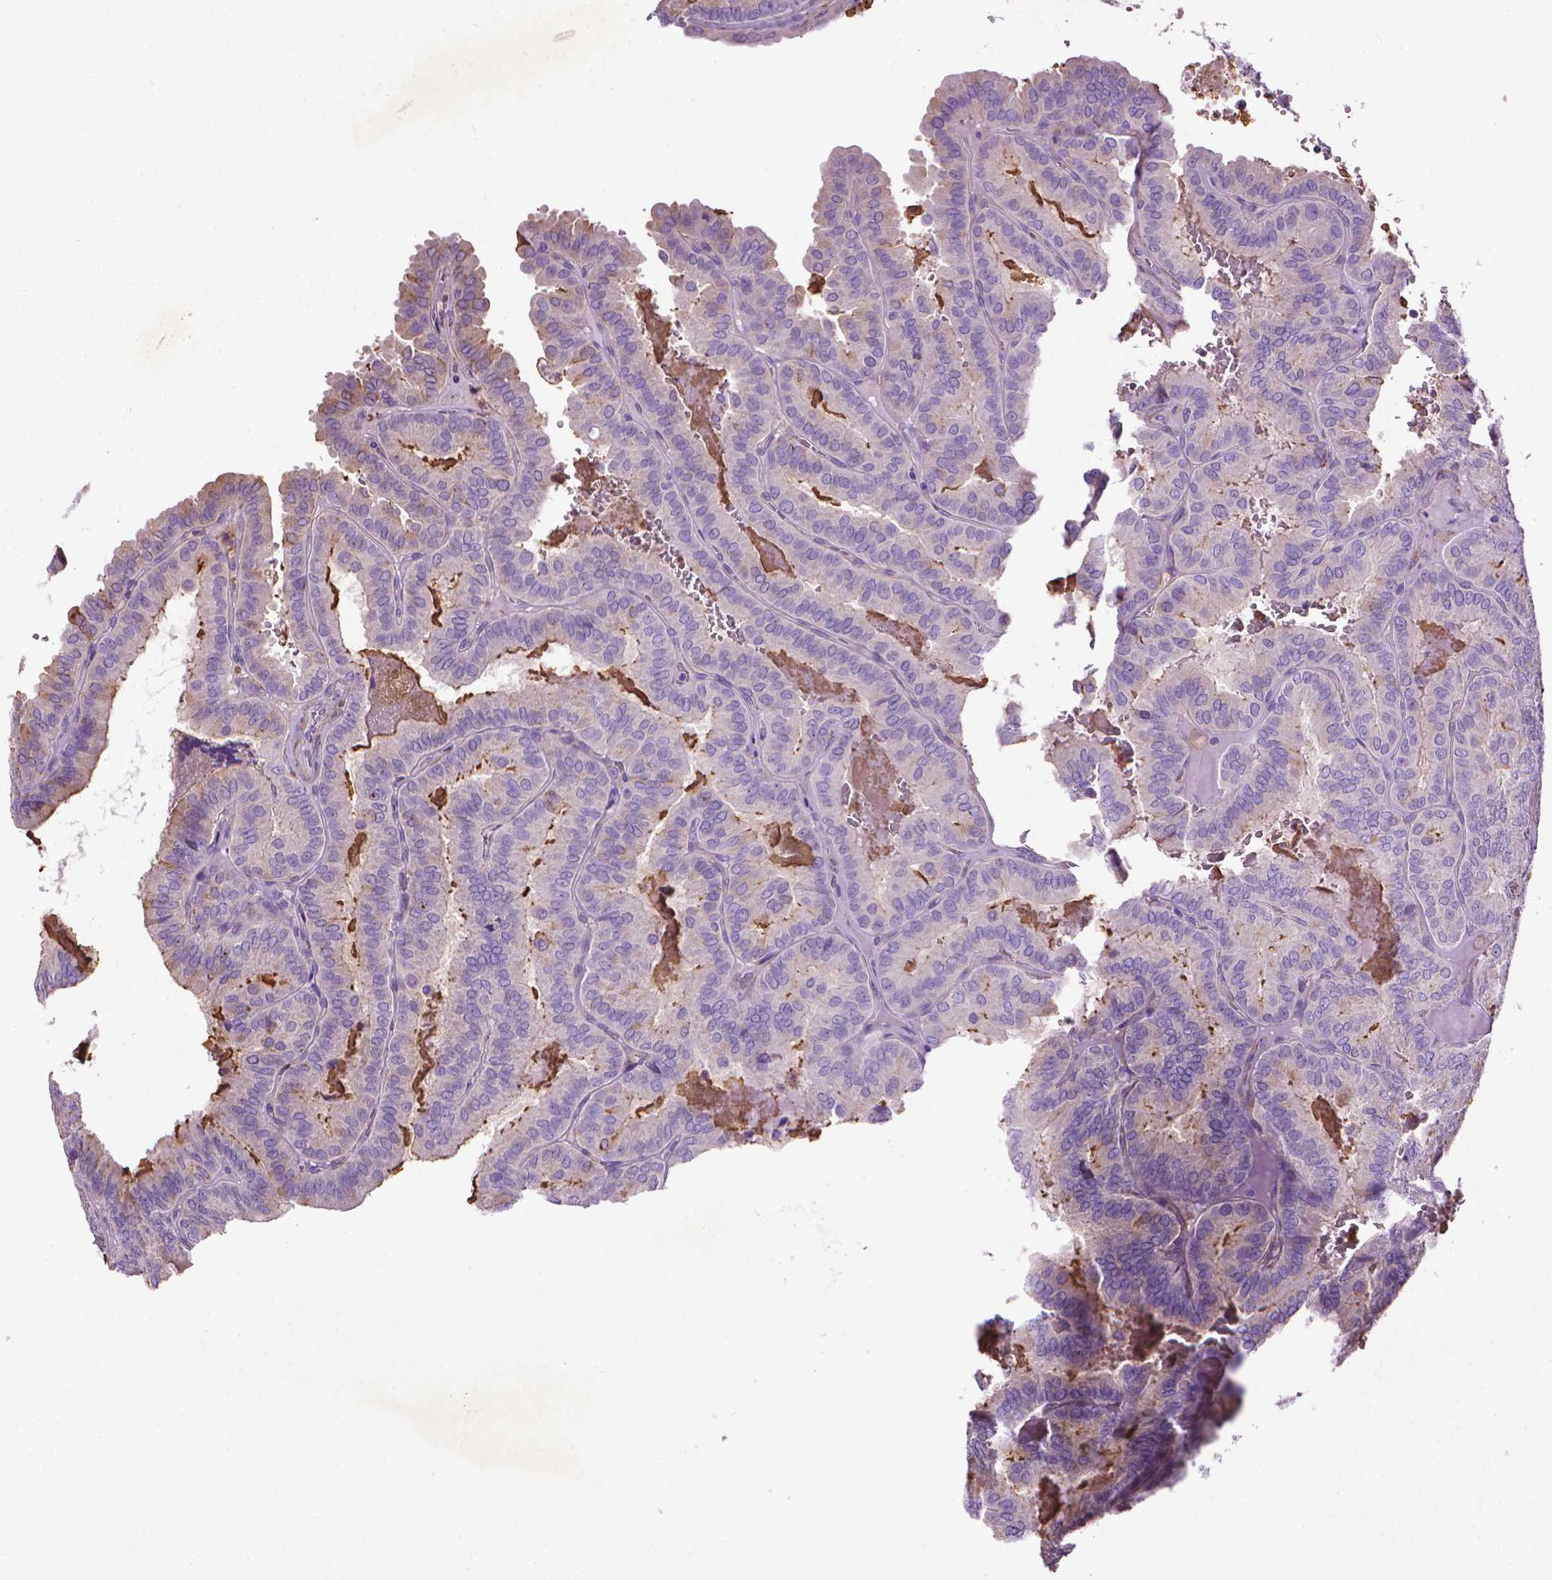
{"staining": {"intensity": "negative", "quantity": "none", "location": "none"}, "tissue": "thyroid cancer", "cell_type": "Tumor cells", "image_type": "cancer", "snomed": [{"axis": "morphology", "description": "Papillary adenocarcinoma, NOS"}, {"axis": "topography", "description": "Thyroid gland"}], "caption": "IHC histopathology image of thyroid papillary adenocarcinoma stained for a protein (brown), which shows no positivity in tumor cells. (Immunohistochemistry (ihc), brightfield microscopy, high magnification).", "gene": "AQP10", "patient": {"sex": "female", "age": 75}}